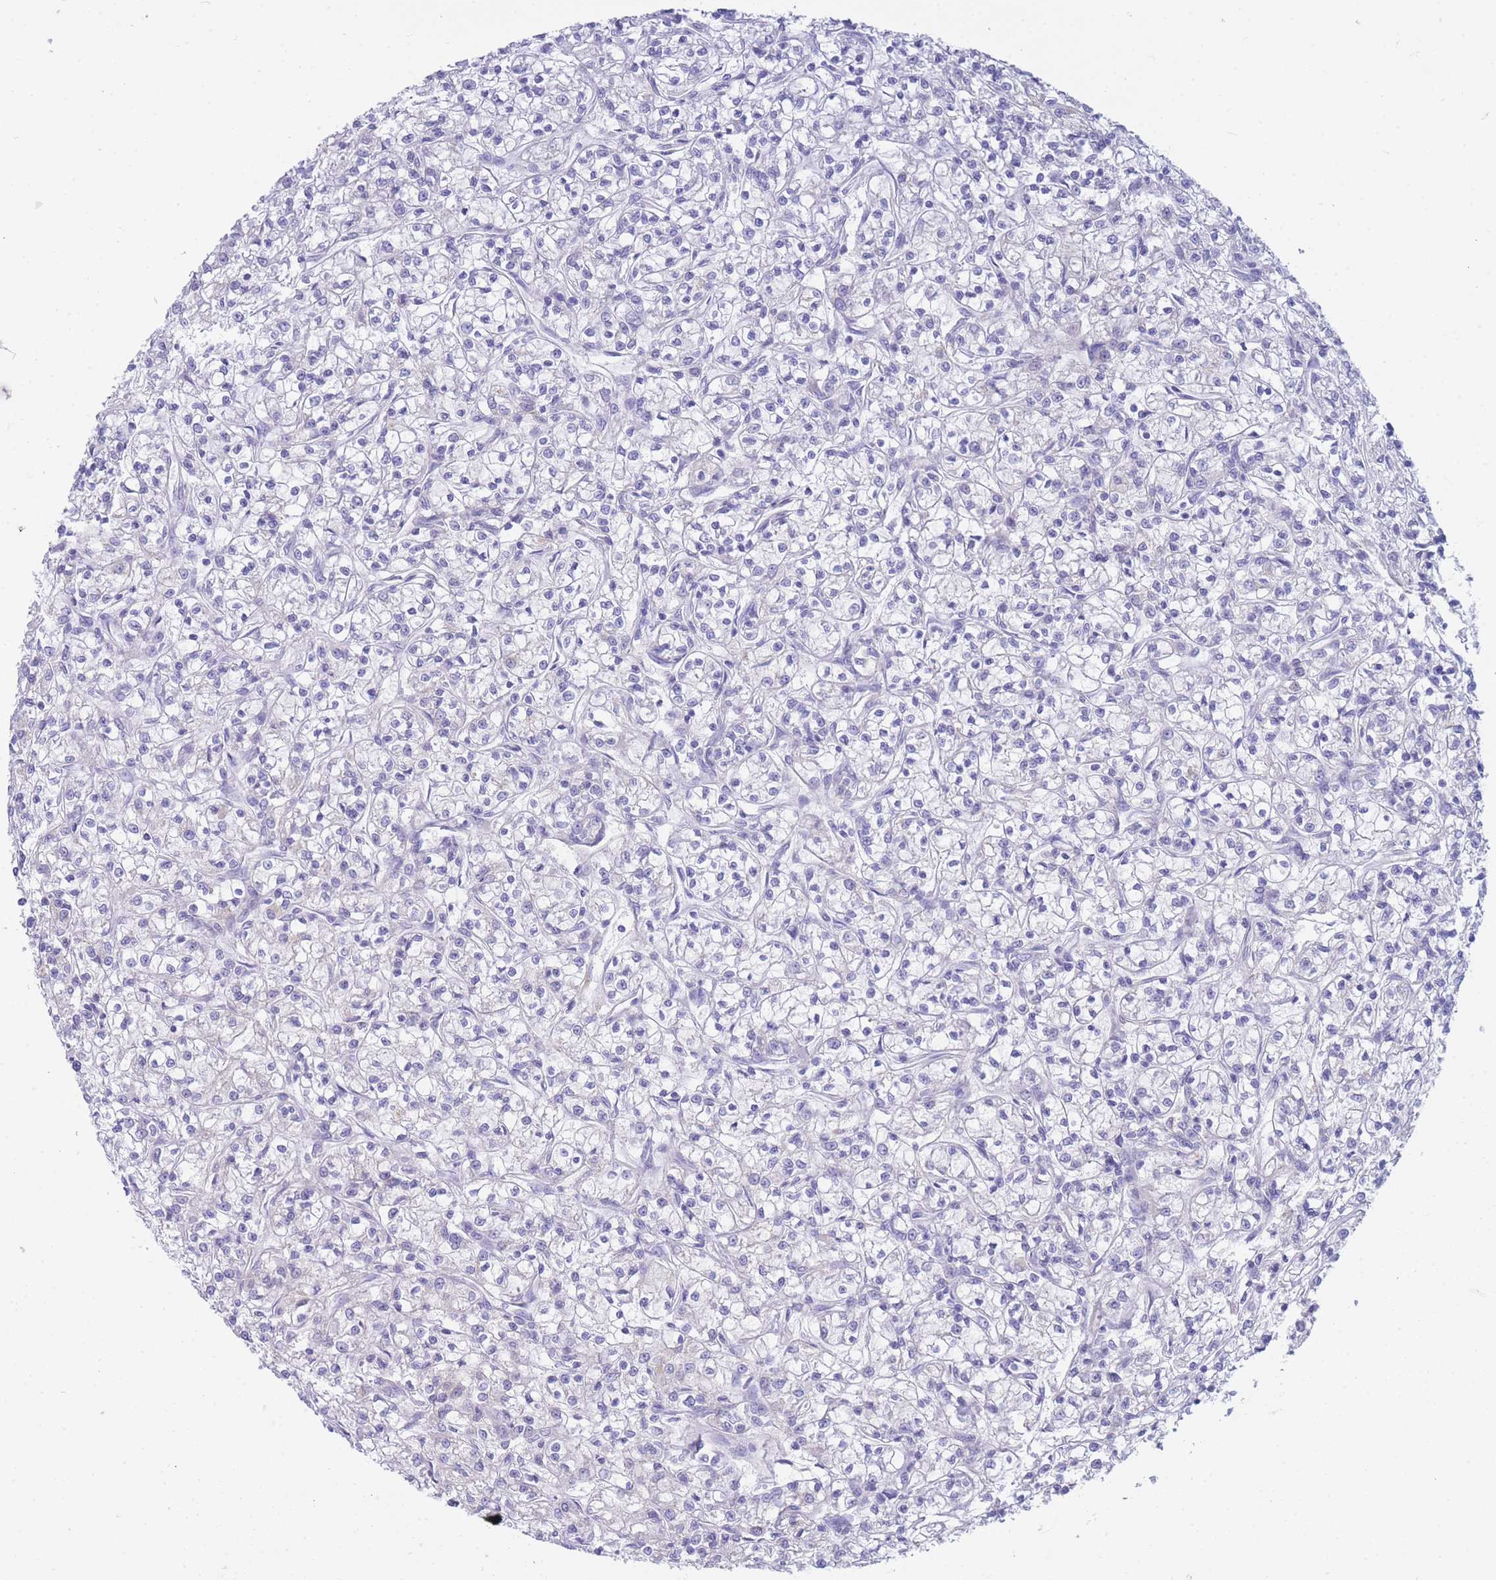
{"staining": {"intensity": "negative", "quantity": "none", "location": "none"}, "tissue": "renal cancer", "cell_type": "Tumor cells", "image_type": "cancer", "snomed": [{"axis": "morphology", "description": "Adenocarcinoma, NOS"}, {"axis": "topography", "description": "Kidney"}], "caption": "A histopathology image of human renal cancer is negative for staining in tumor cells. Brightfield microscopy of IHC stained with DAB (brown) and hematoxylin (blue), captured at high magnification.", "gene": "SUGT1", "patient": {"sex": "female", "age": 59}}